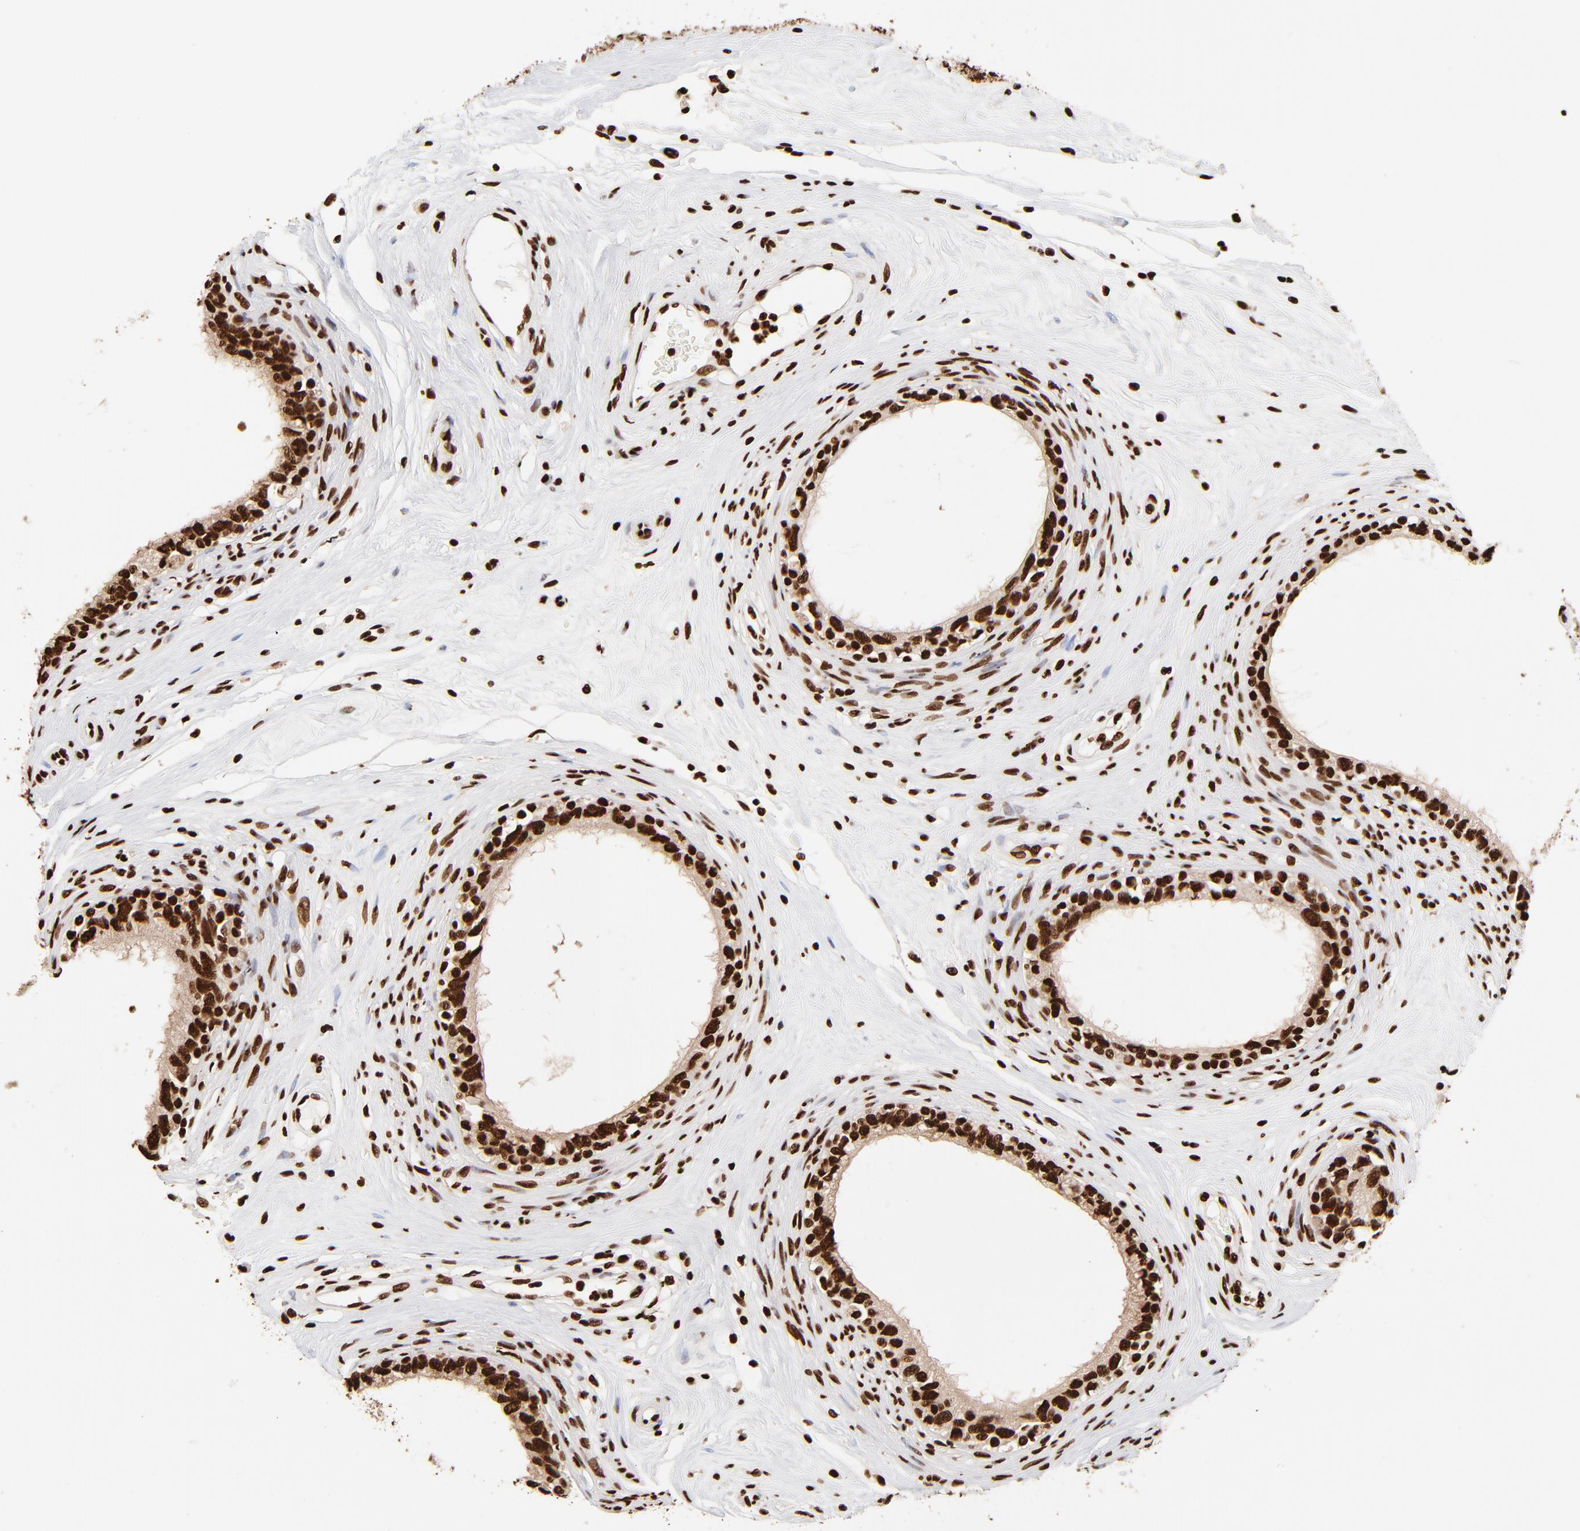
{"staining": {"intensity": "strong", "quantity": ">75%", "location": "nuclear"}, "tissue": "epididymis", "cell_type": "Glandular cells", "image_type": "normal", "snomed": [{"axis": "morphology", "description": "Normal tissue, NOS"}, {"axis": "morphology", "description": "Inflammation, NOS"}, {"axis": "topography", "description": "Epididymis"}], "caption": "An IHC photomicrograph of benign tissue is shown. Protein staining in brown labels strong nuclear positivity in epididymis within glandular cells.", "gene": "ZNF544", "patient": {"sex": "male", "age": 84}}